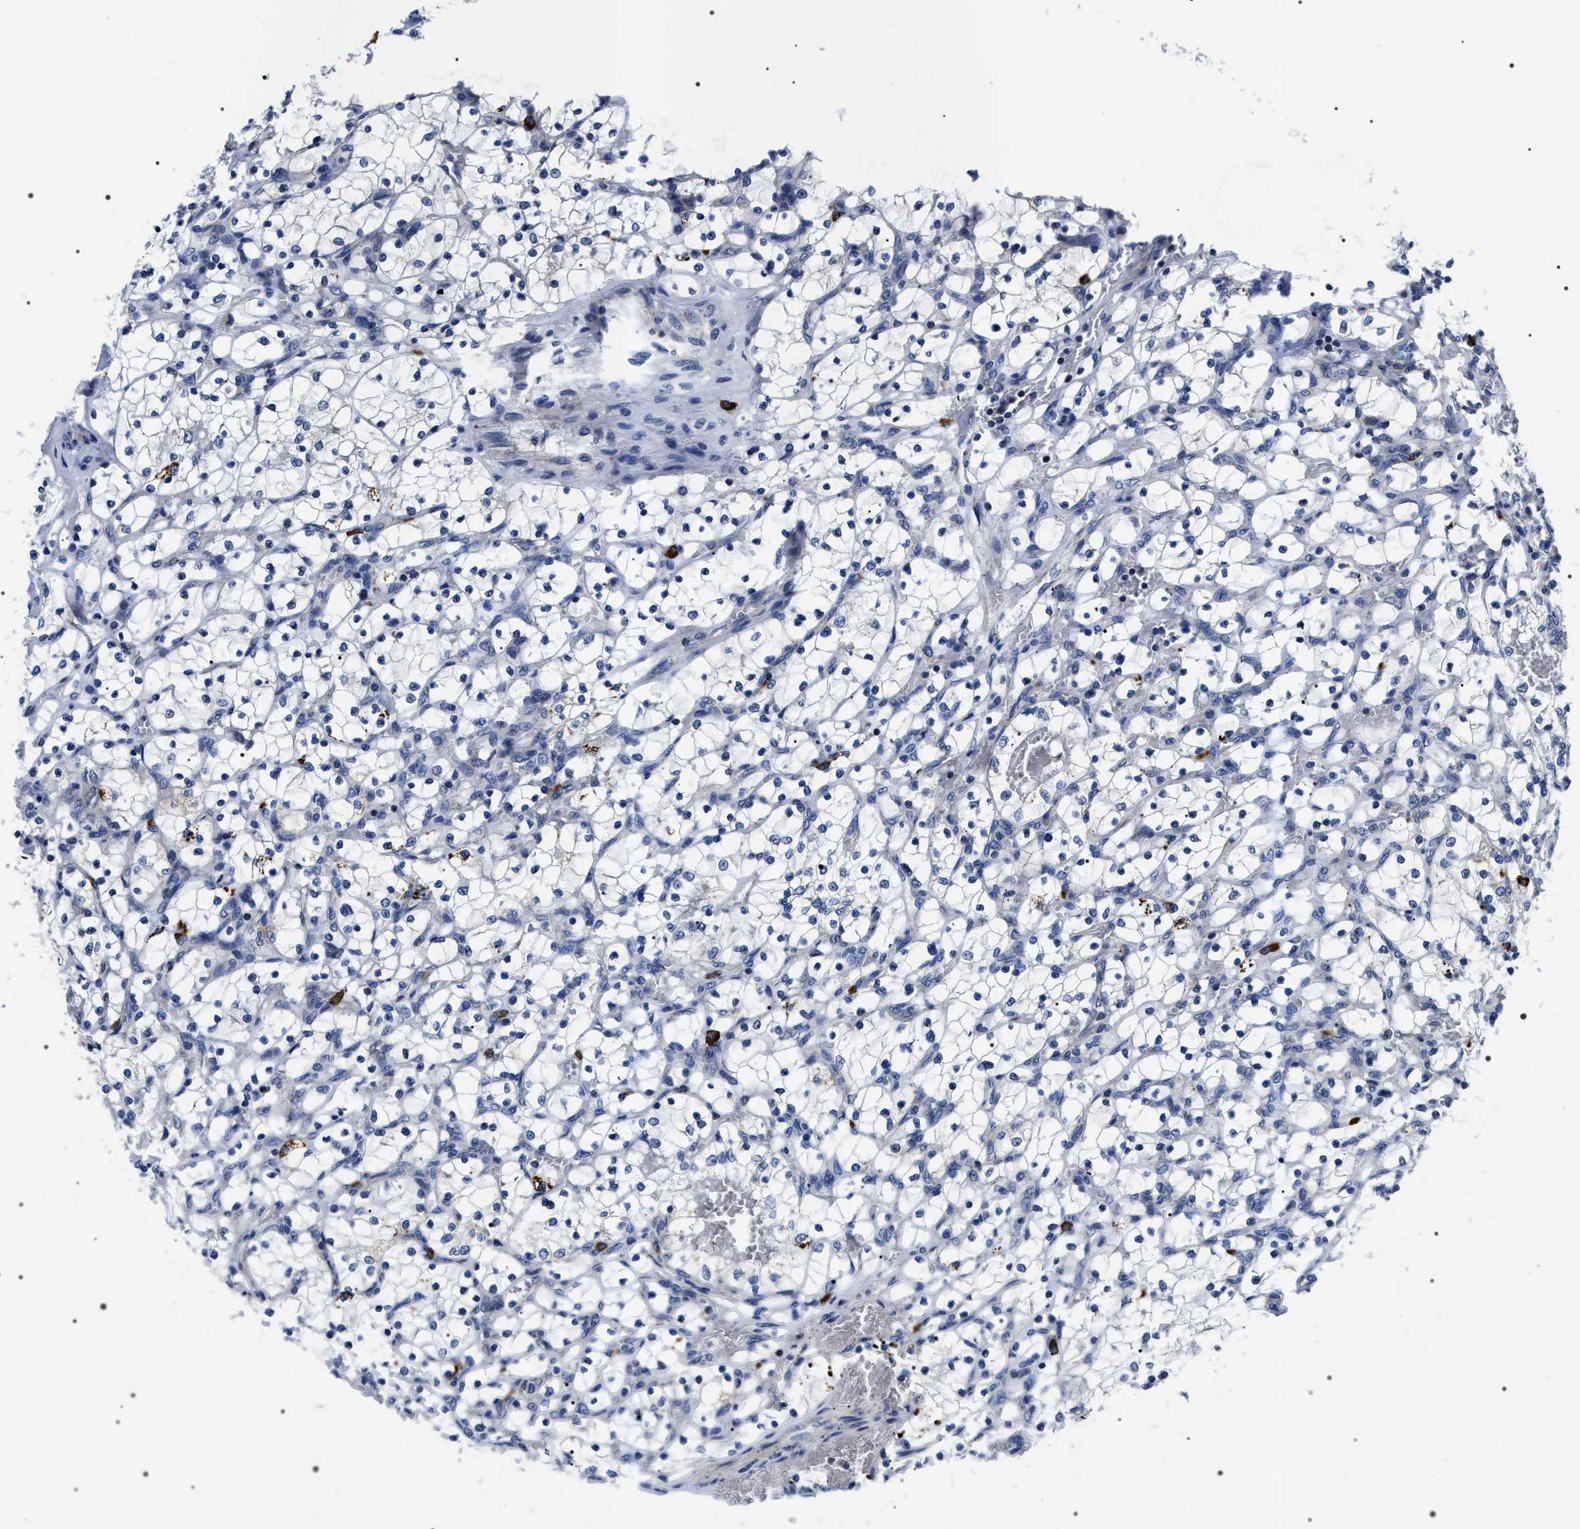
{"staining": {"intensity": "negative", "quantity": "none", "location": "none"}, "tissue": "renal cancer", "cell_type": "Tumor cells", "image_type": "cancer", "snomed": [{"axis": "morphology", "description": "Adenocarcinoma, NOS"}, {"axis": "topography", "description": "Kidney"}], "caption": "The micrograph shows no significant staining in tumor cells of renal cancer. Nuclei are stained in blue.", "gene": "NTMT1", "patient": {"sex": "female", "age": 69}}